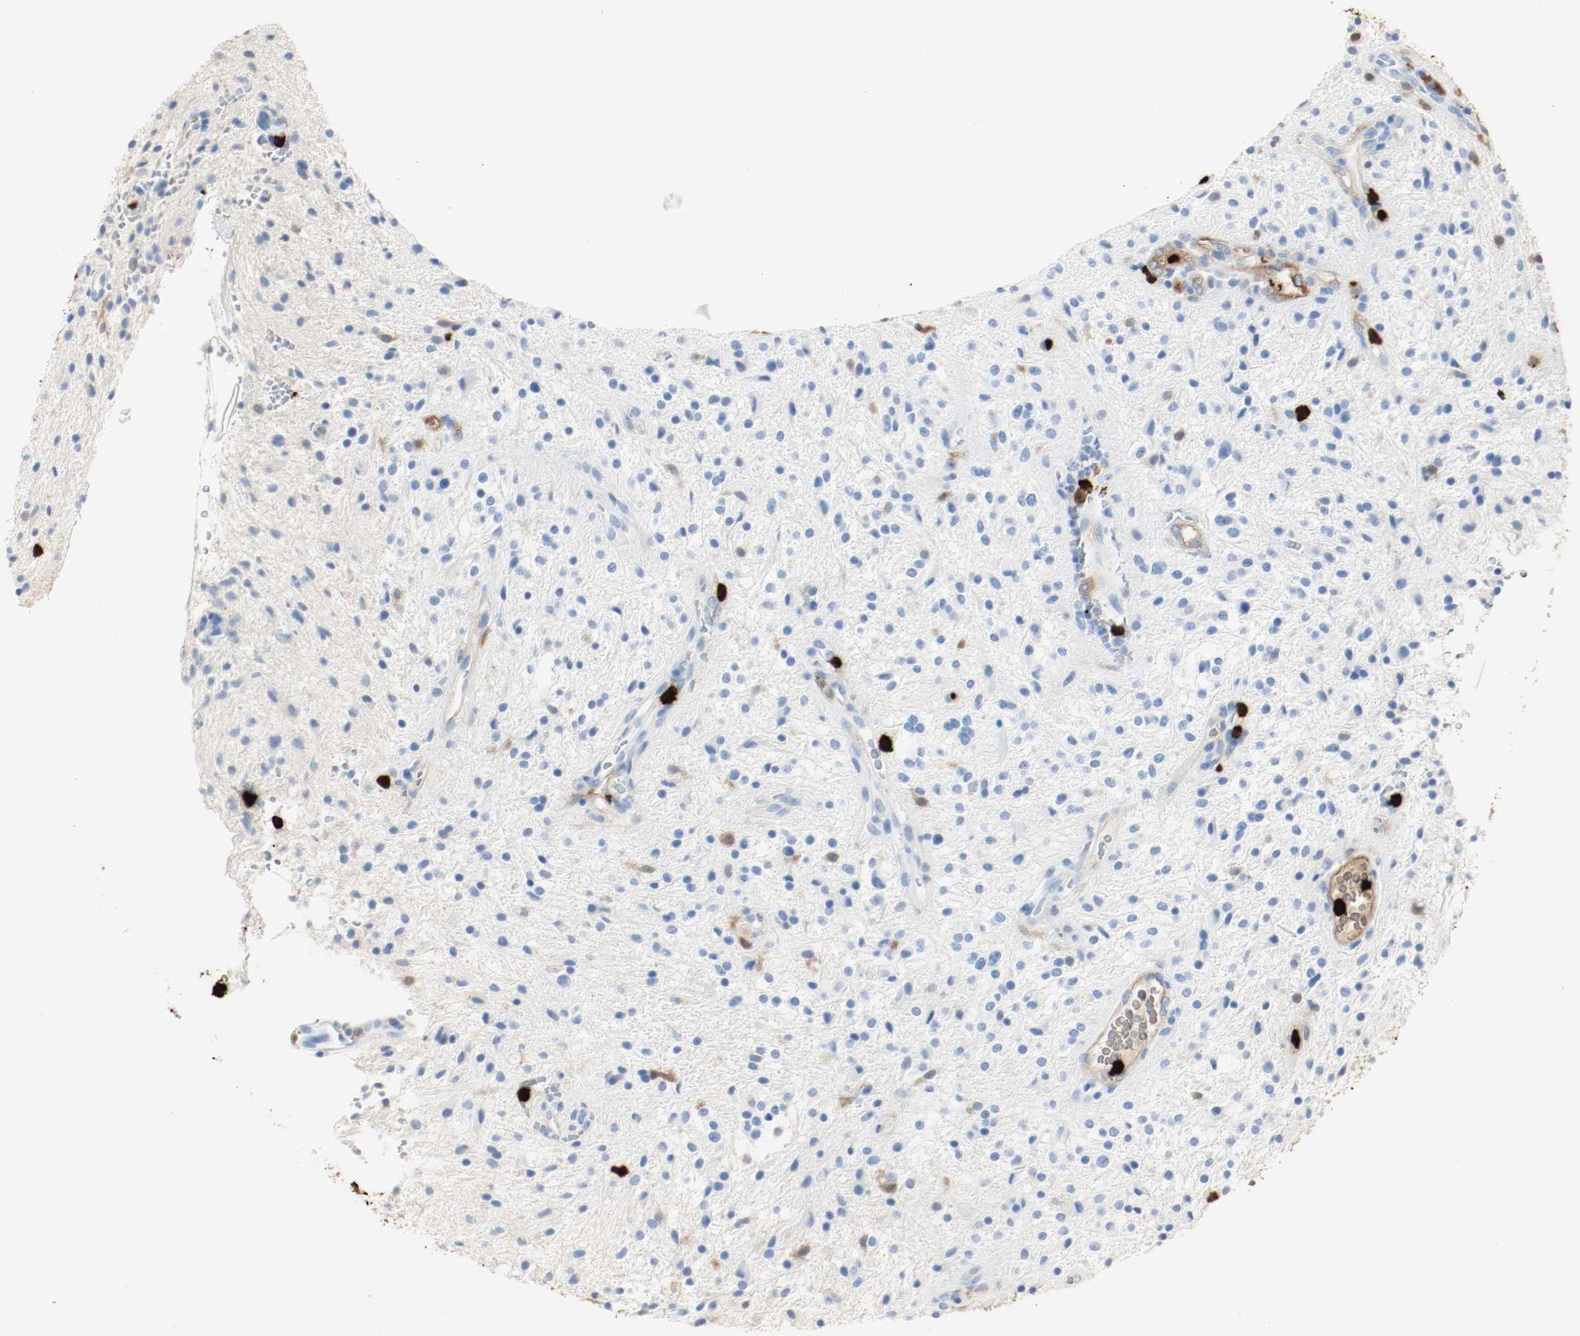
{"staining": {"intensity": "negative", "quantity": "none", "location": "none"}, "tissue": "glioma", "cell_type": "Tumor cells", "image_type": "cancer", "snomed": [{"axis": "morphology", "description": "Glioma, malignant, NOS"}, {"axis": "topography", "description": "Cerebellum"}], "caption": "Immunohistochemistry (IHC) micrograph of neoplastic tissue: glioma stained with DAB (3,3'-diaminobenzidine) exhibits no significant protein staining in tumor cells.", "gene": "S100A9", "patient": {"sex": "female", "age": 10}}